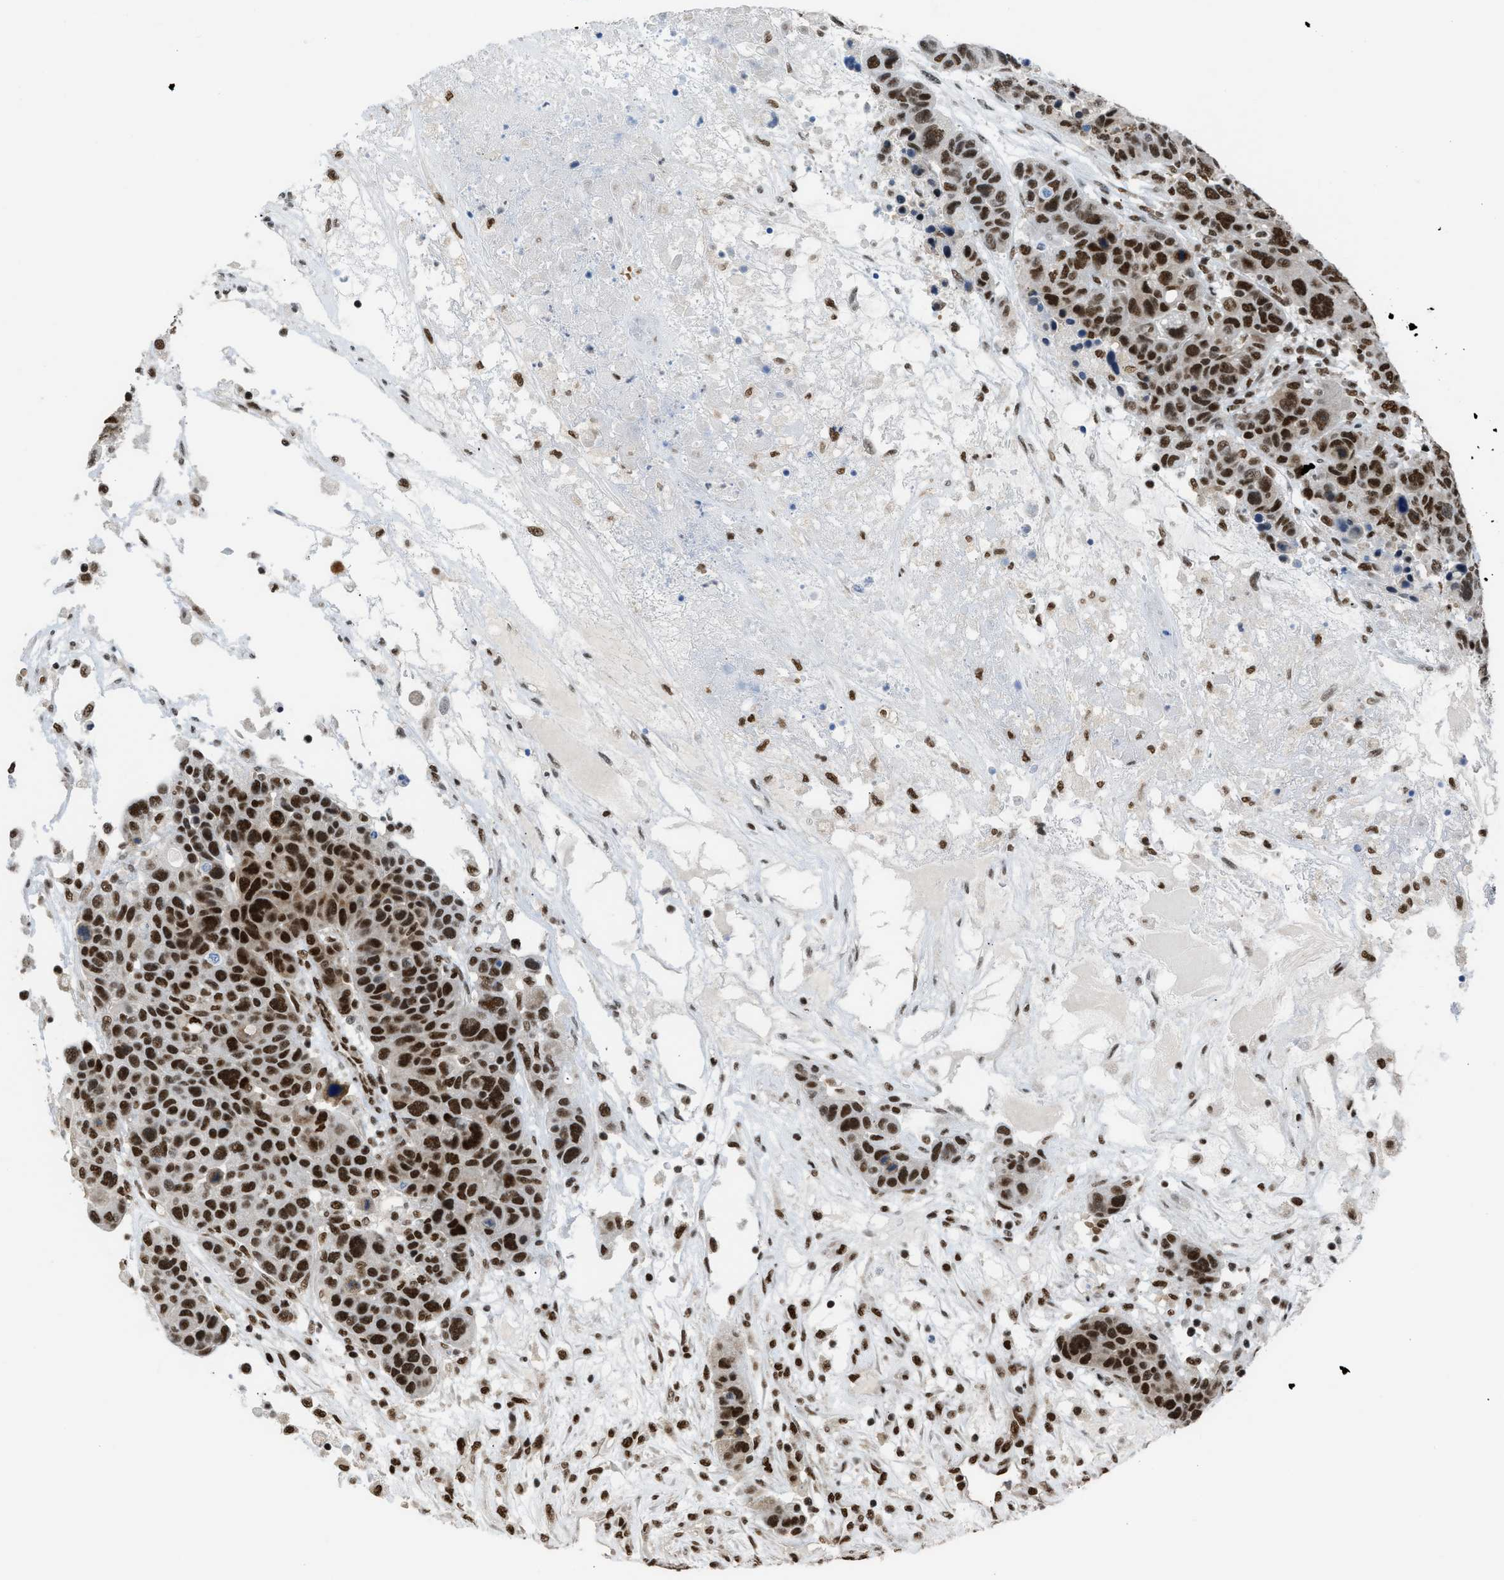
{"staining": {"intensity": "strong", "quantity": ">75%", "location": "nuclear"}, "tissue": "breast cancer", "cell_type": "Tumor cells", "image_type": "cancer", "snomed": [{"axis": "morphology", "description": "Duct carcinoma"}, {"axis": "topography", "description": "Breast"}], "caption": "A photomicrograph of breast cancer stained for a protein displays strong nuclear brown staining in tumor cells.", "gene": "SCAF4", "patient": {"sex": "female", "age": 37}}